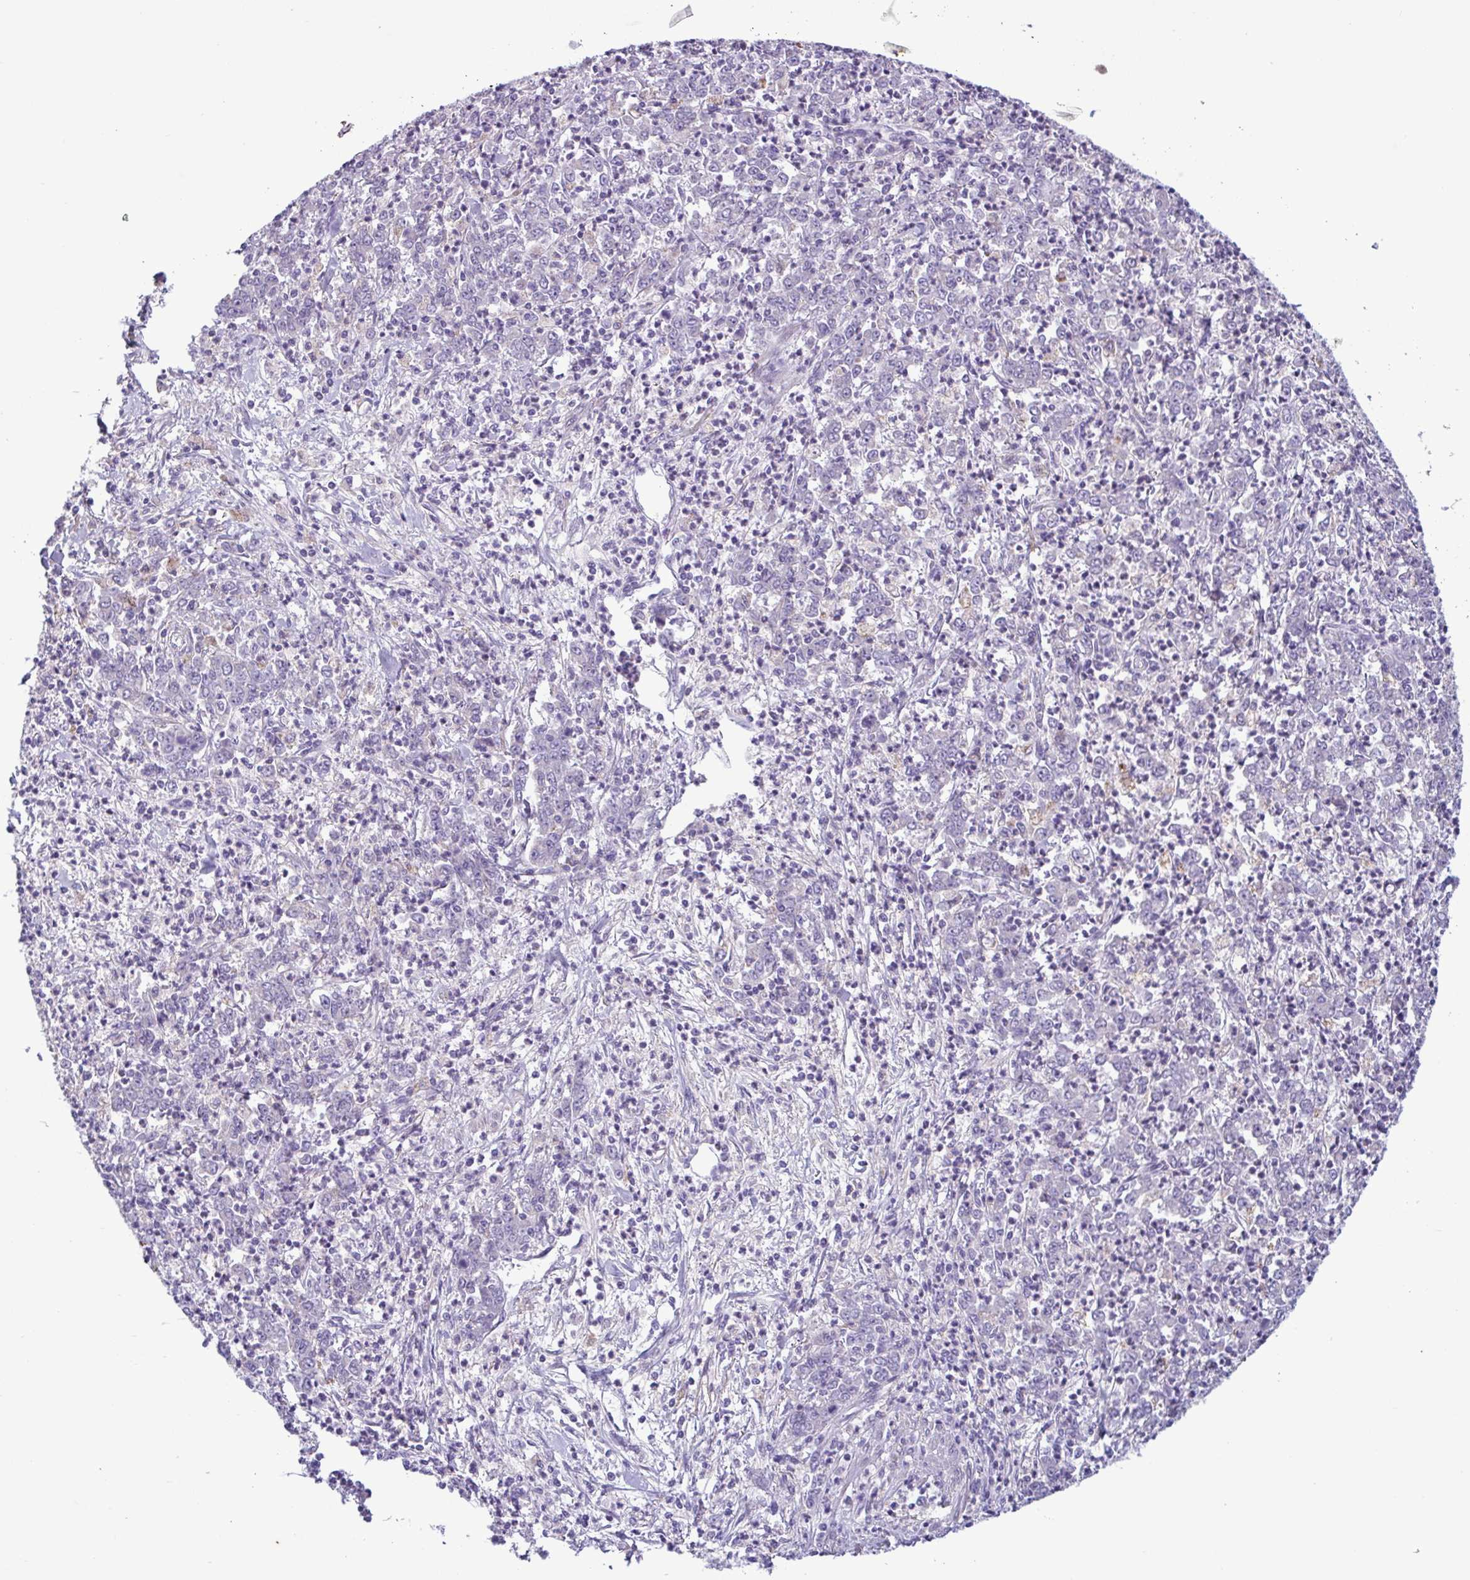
{"staining": {"intensity": "negative", "quantity": "none", "location": "none"}, "tissue": "stomach cancer", "cell_type": "Tumor cells", "image_type": "cancer", "snomed": [{"axis": "morphology", "description": "Adenocarcinoma, NOS"}, {"axis": "topography", "description": "Stomach, lower"}], "caption": "Image shows no significant protein staining in tumor cells of stomach cancer (adenocarcinoma).", "gene": "F13B", "patient": {"sex": "female", "age": 71}}